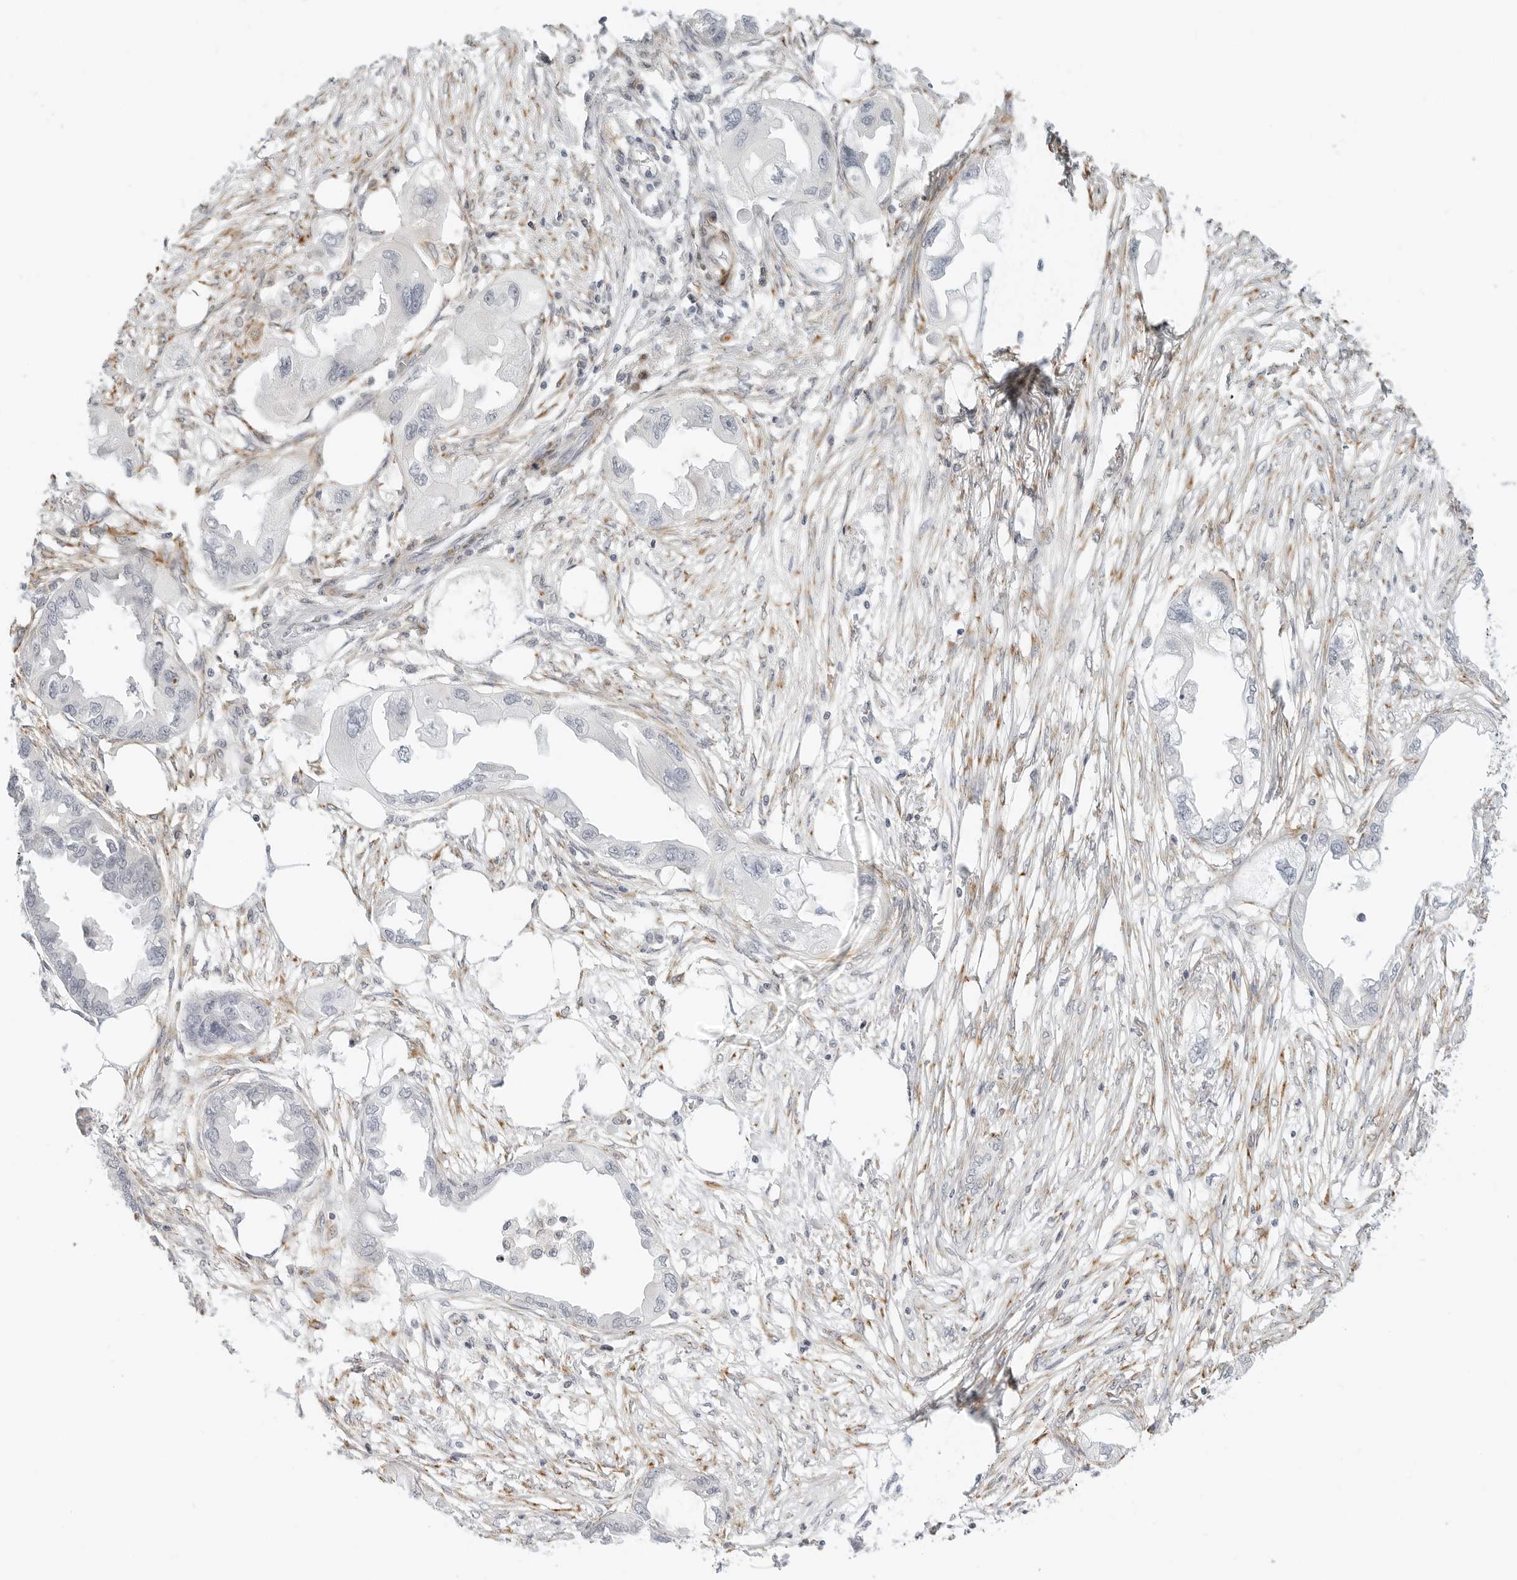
{"staining": {"intensity": "negative", "quantity": "none", "location": "none"}, "tissue": "endometrial cancer", "cell_type": "Tumor cells", "image_type": "cancer", "snomed": [{"axis": "morphology", "description": "Adenocarcinoma, NOS"}, {"axis": "morphology", "description": "Adenocarcinoma, metastatic, NOS"}, {"axis": "topography", "description": "Adipose tissue"}, {"axis": "topography", "description": "Endometrium"}], "caption": "Adenocarcinoma (endometrial) was stained to show a protein in brown. There is no significant staining in tumor cells.", "gene": "C1QTNF1", "patient": {"sex": "female", "age": 67}}